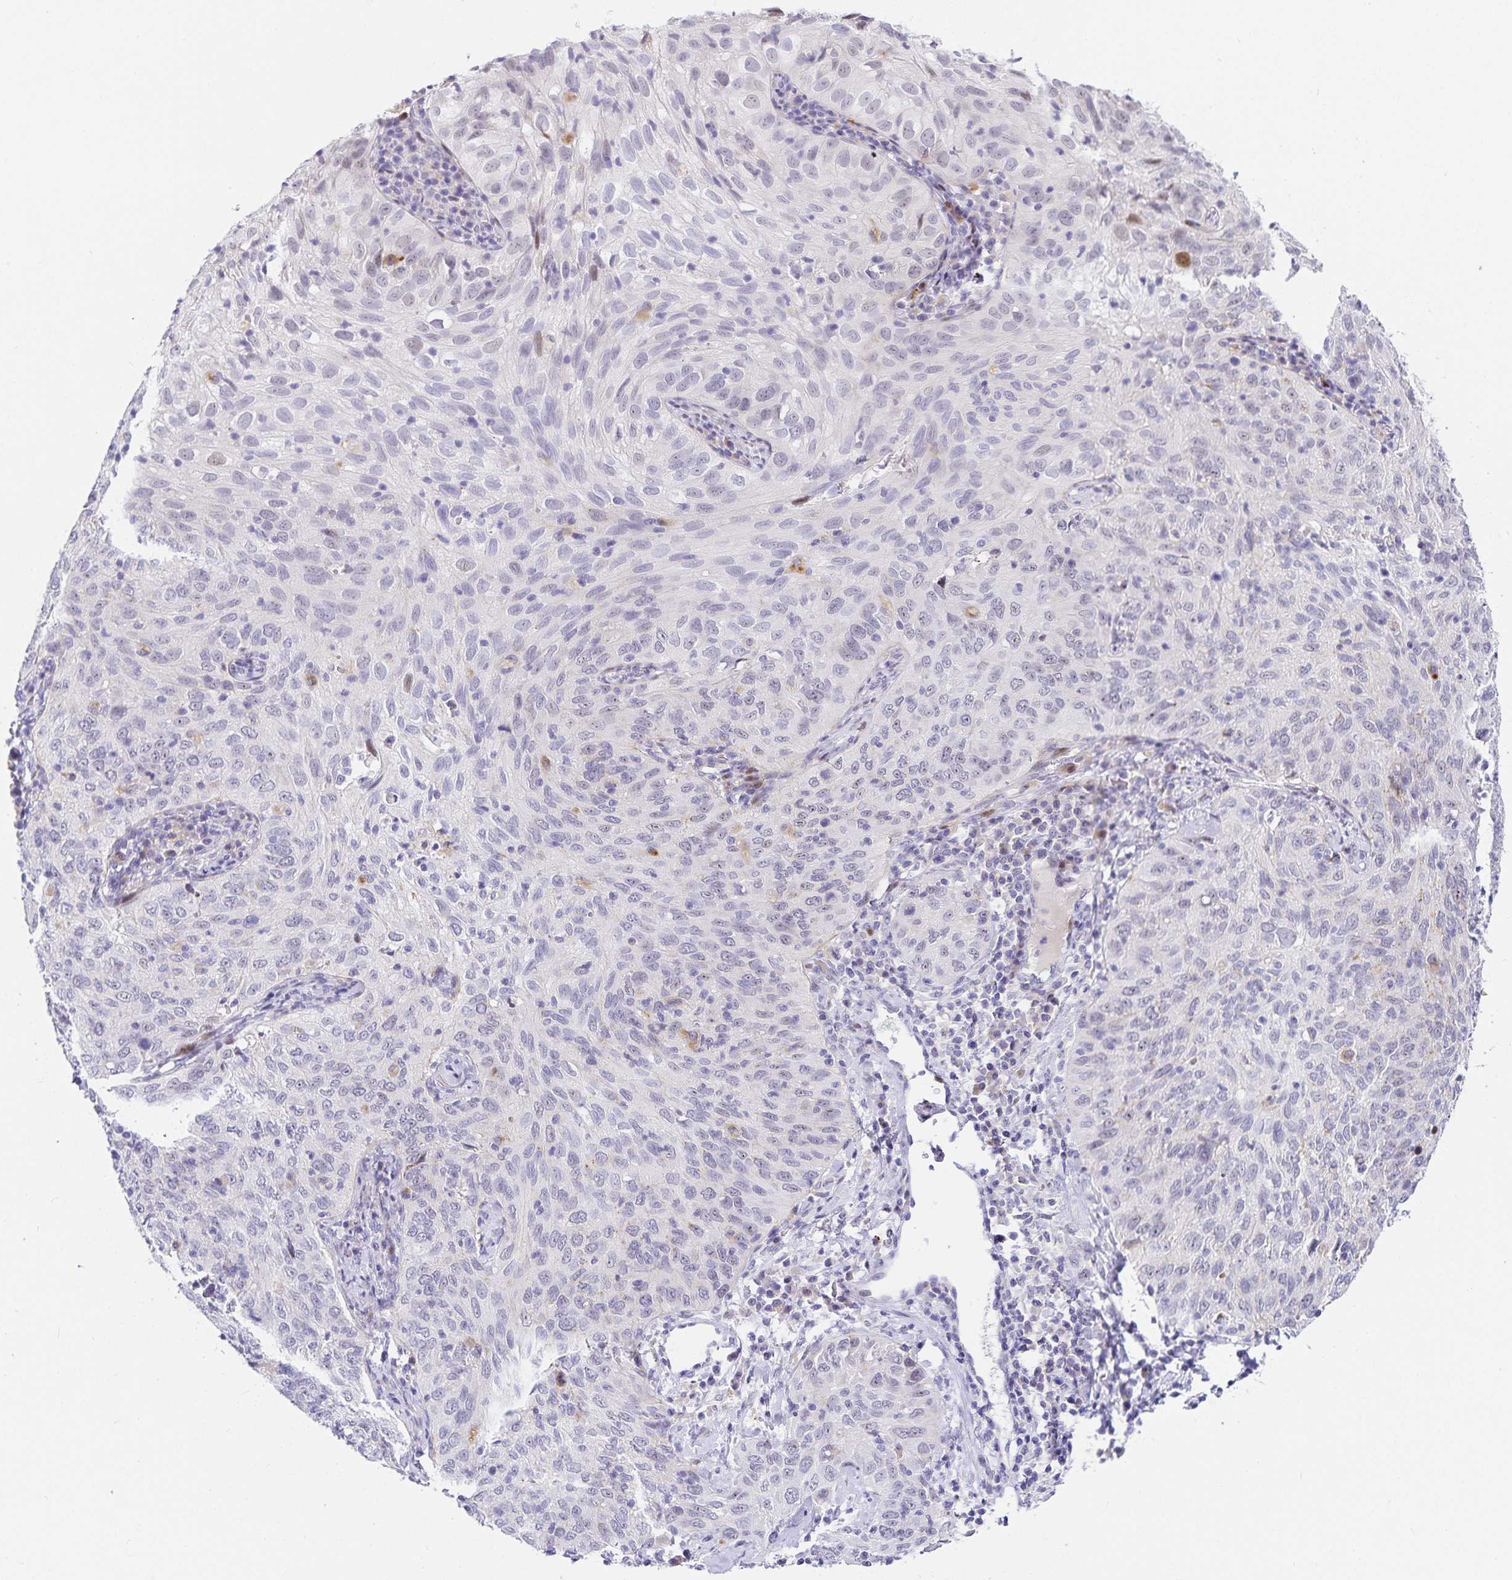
{"staining": {"intensity": "negative", "quantity": "none", "location": "none"}, "tissue": "cervical cancer", "cell_type": "Tumor cells", "image_type": "cancer", "snomed": [{"axis": "morphology", "description": "Squamous cell carcinoma, NOS"}, {"axis": "topography", "description": "Cervix"}], "caption": "An immunohistochemistry micrograph of cervical cancer is shown. There is no staining in tumor cells of cervical cancer.", "gene": "KBTBD13", "patient": {"sex": "female", "age": 52}}